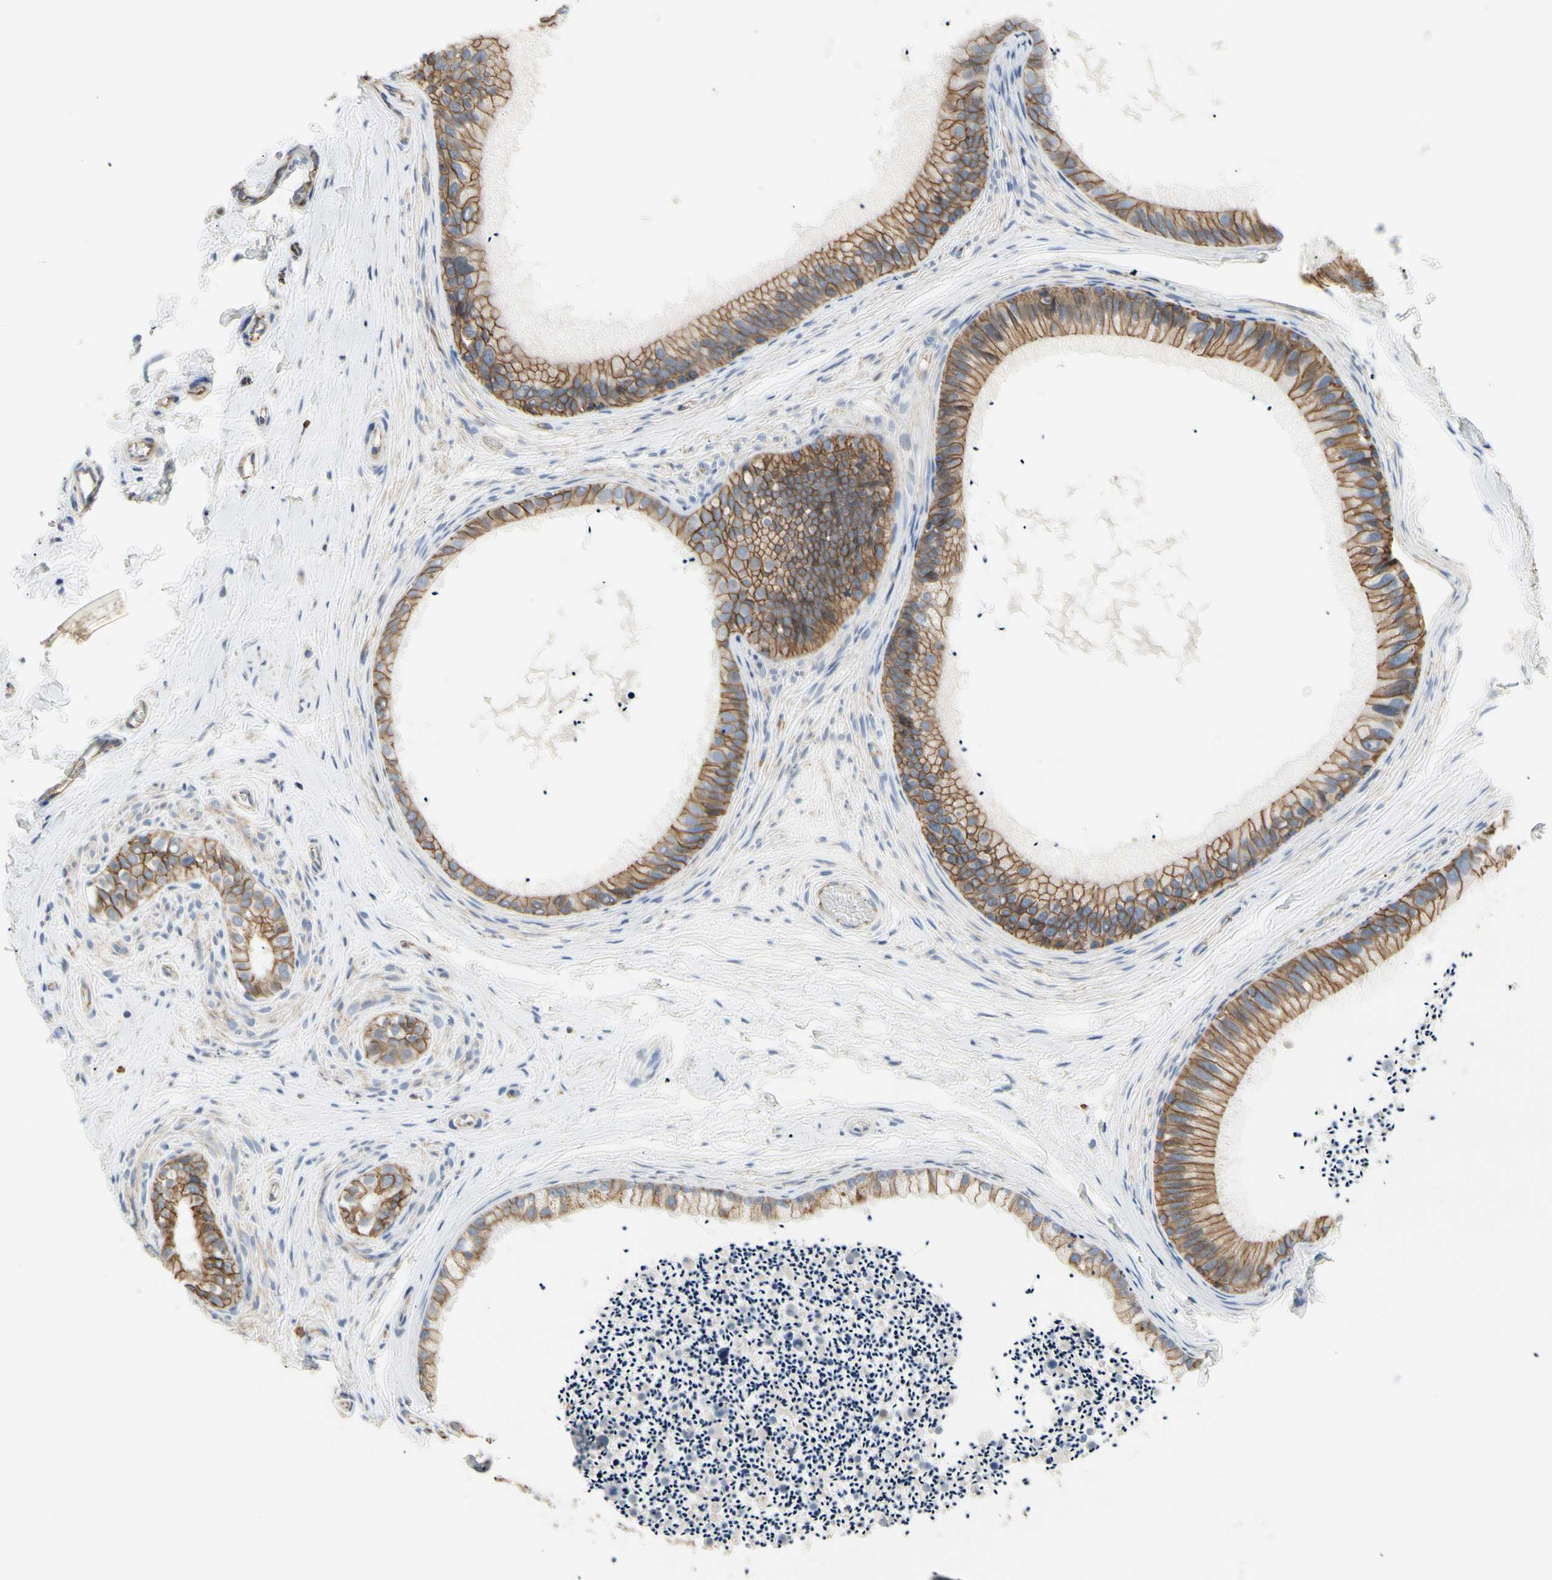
{"staining": {"intensity": "weak", "quantity": "25%-75%", "location": "cytoplasmic/membranous"}, "tissue": "epididymis", "cell_type": "Glandular cells", "image_type": "normal", "snomed": [{"axis": "morphology", "description": "Normal tissue, NOS"}, {"axis": "topography", "description": "Epididymis"}], "caption": "Weak cytoplasmic/membranous staining is appreciated in about 25%-75% of glandular cells in normal epididymis. The protein of interest is shown in brown color, while the nuclei are stained blue.", "gene": "LGR6", "patient": {"sex": "male", "age": 56}}